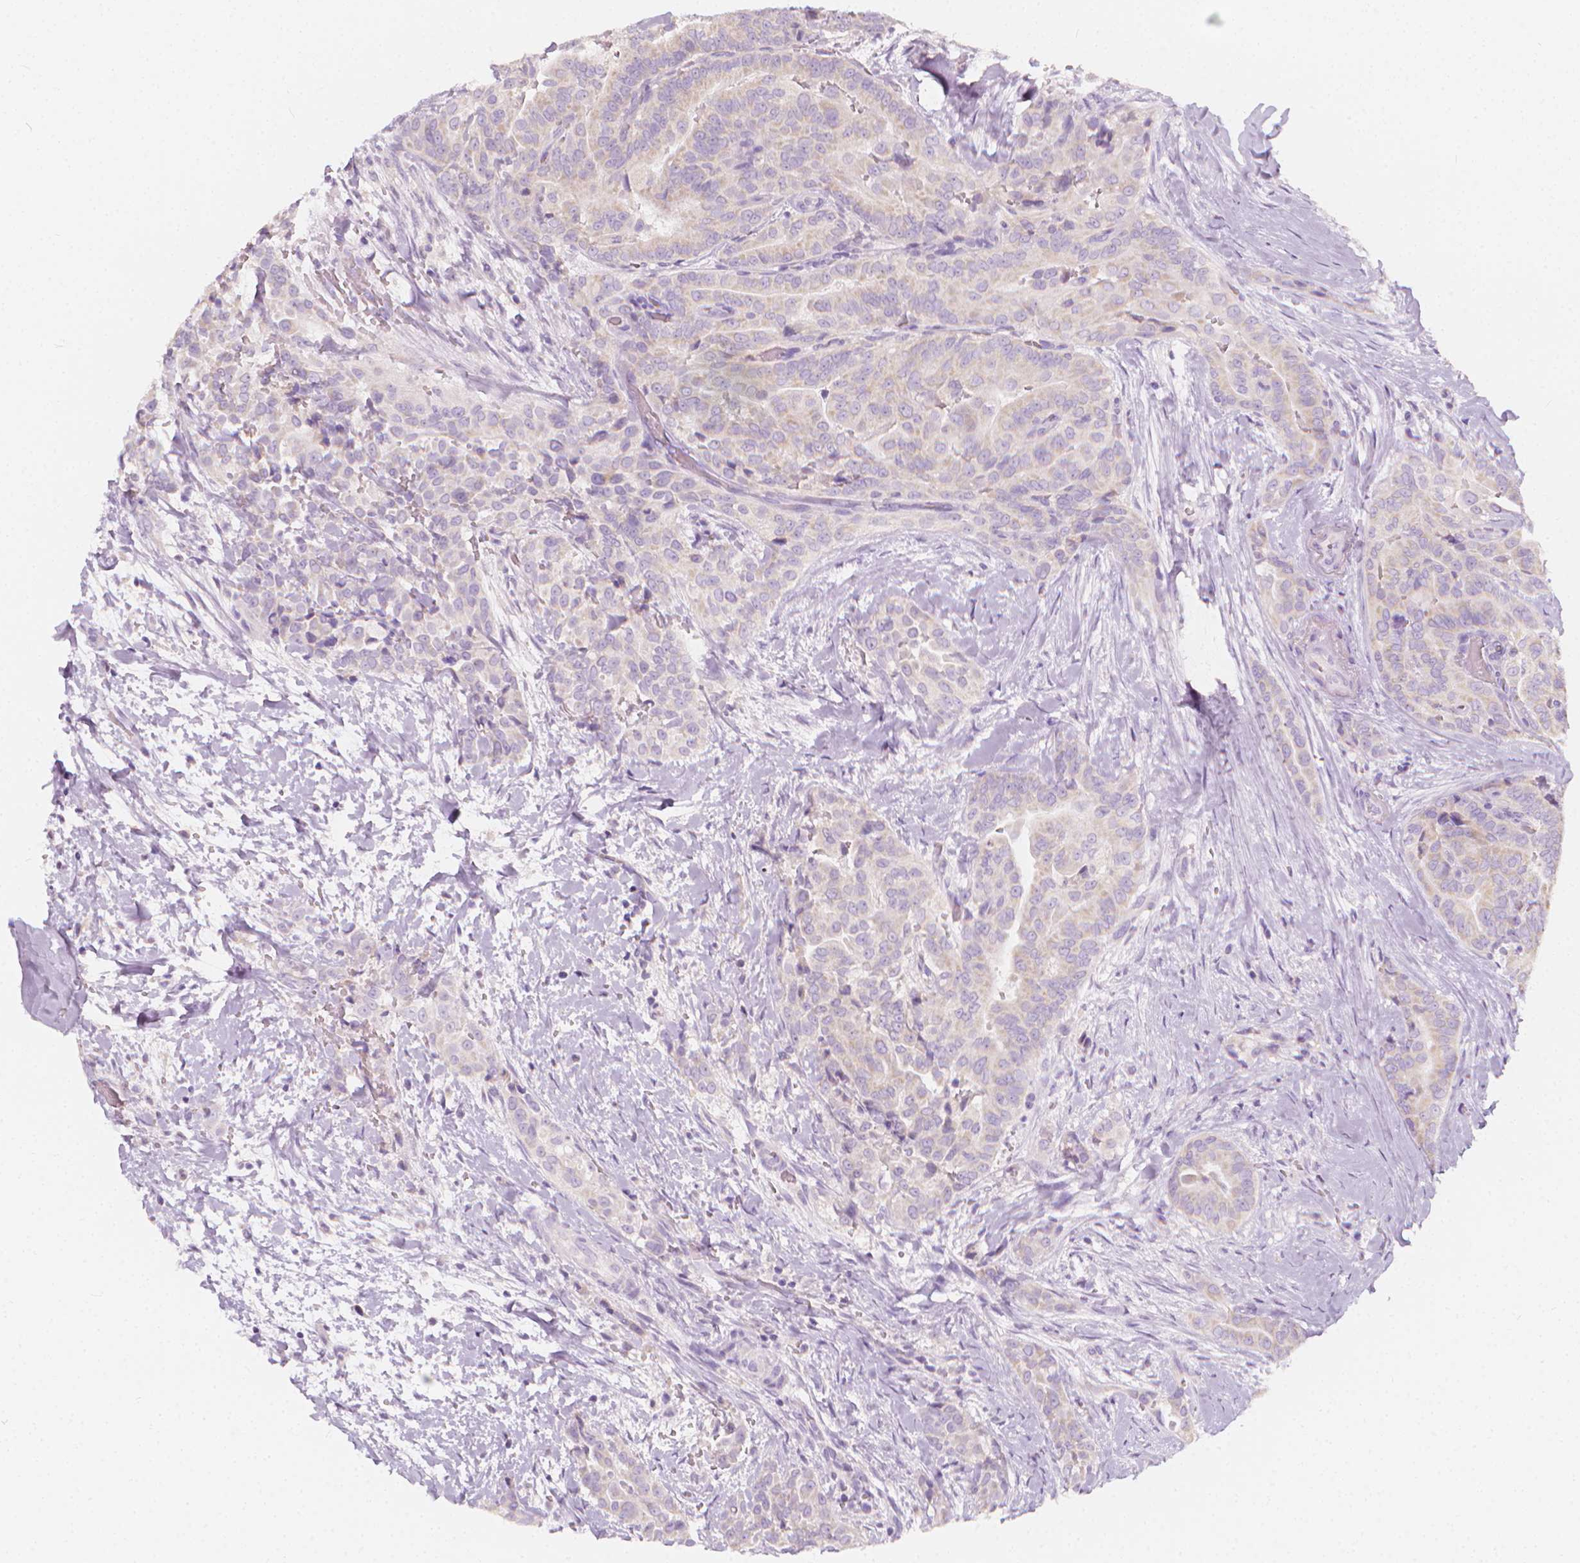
{"staining": {"intensity": "weak", "quantity": "<25%", "location": "cytoplasmic/membranous"}, "tissue": "thyroid cancer", "cell_type": "Tumor cells", "image_type": "cancer", "snomed": [{"axis": "morphology", "description": "Papillary adenocarcinoma, NOS"}, {"axis": "topography", "description": "Thyroid gland"}], "caption": "Human thyroid cancer (papillary adenocarcinoma) stained for a protein using IHC displays no staining in tumor cells.", "gene": "RBFOX1", "patient": {"sex": "male", "age": 61}}